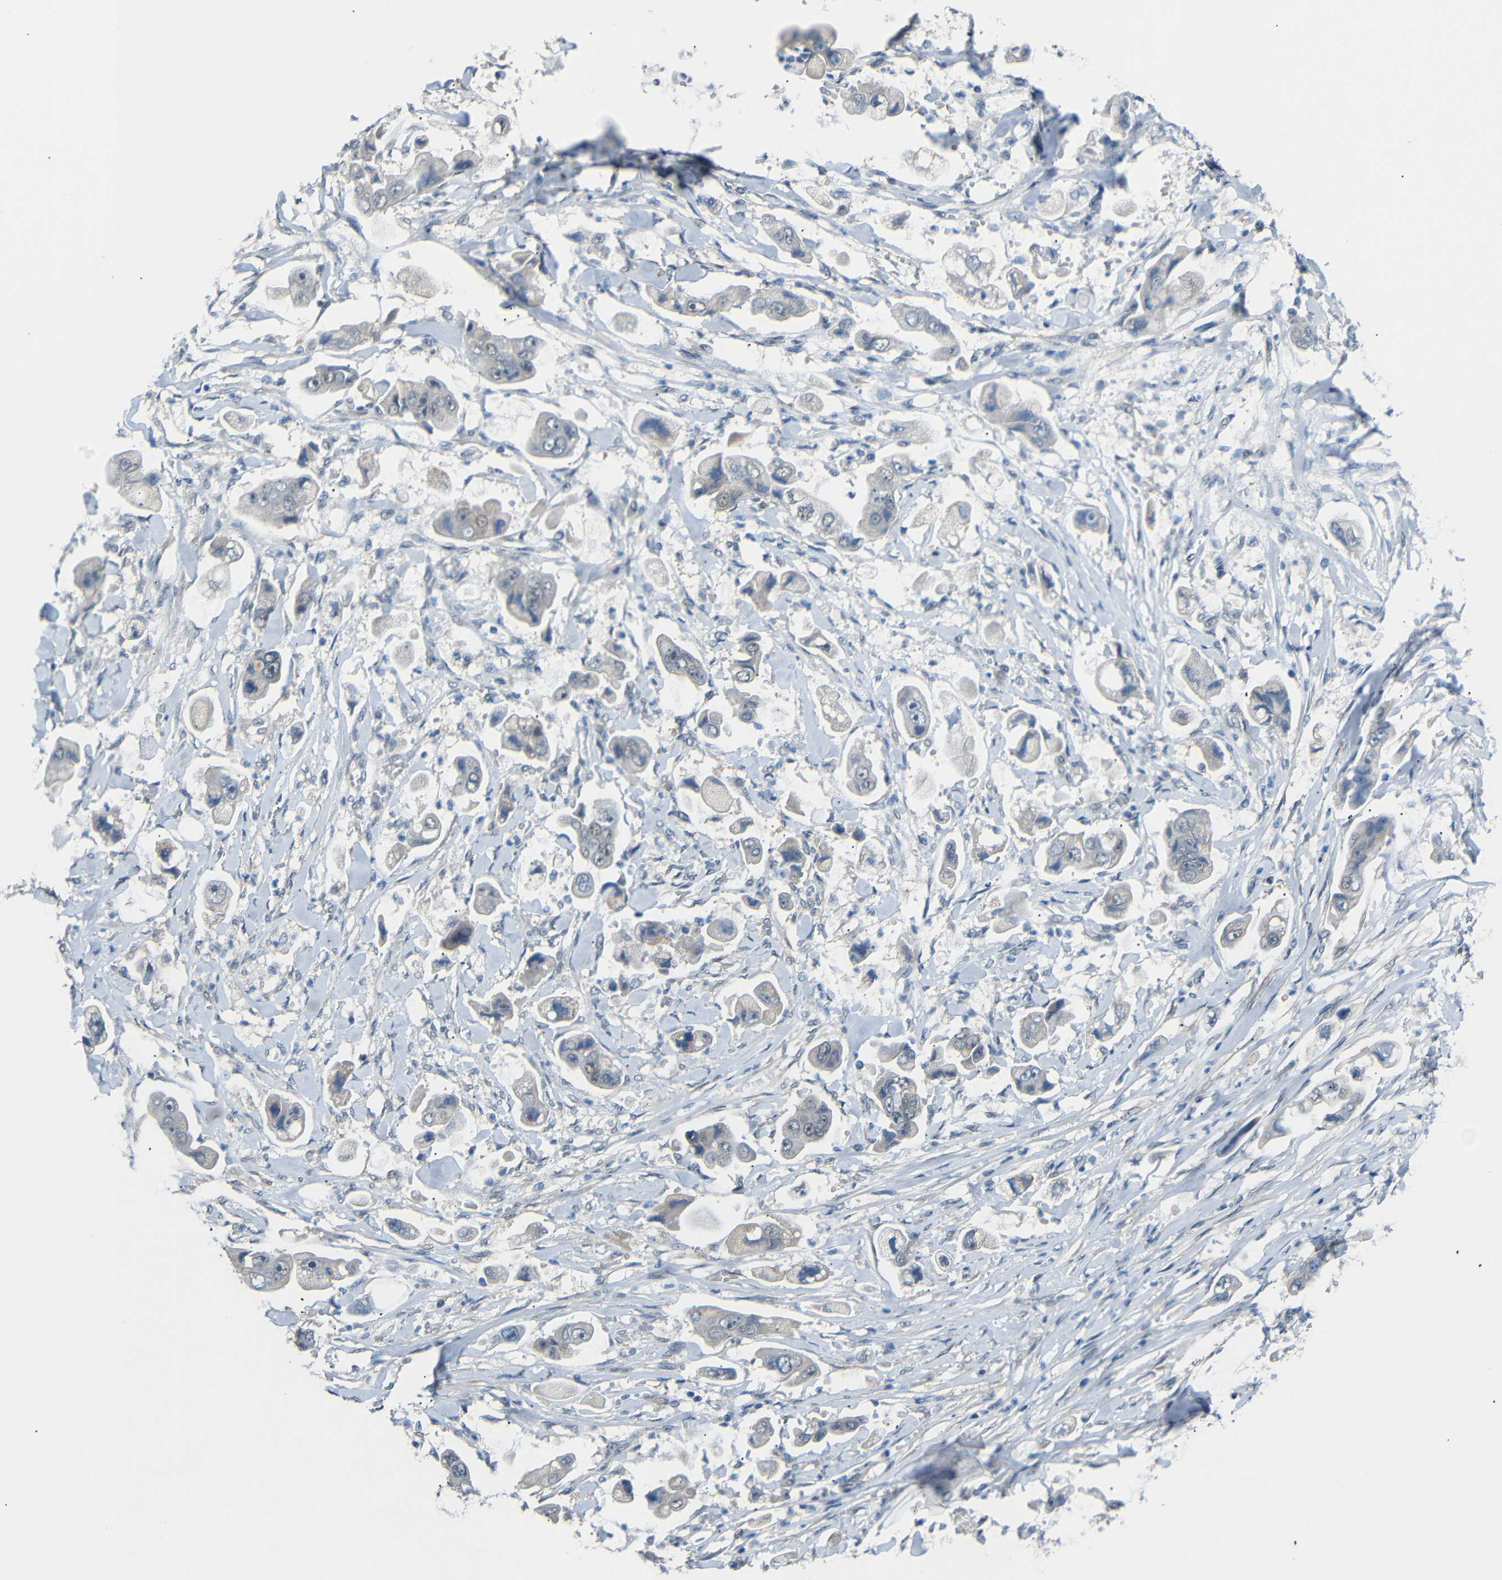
{"staining": {"intensity": "negative", "quantity": "none", "location": "none"}, "tissue": "stomach cancer", "cell_type": "Tumor cells", "image_type": "cancer", "snomed": [{"axis": "morphology", "description": "Adenocarcinoma, NOS"}, {"axis": "topography", "description": "Stomach"}], "caption": "Tumor cells show no significant staining in stomach adenocarcinoma.", "gene": "GPR158", "patient": {"sex": "male", "age": 62}}